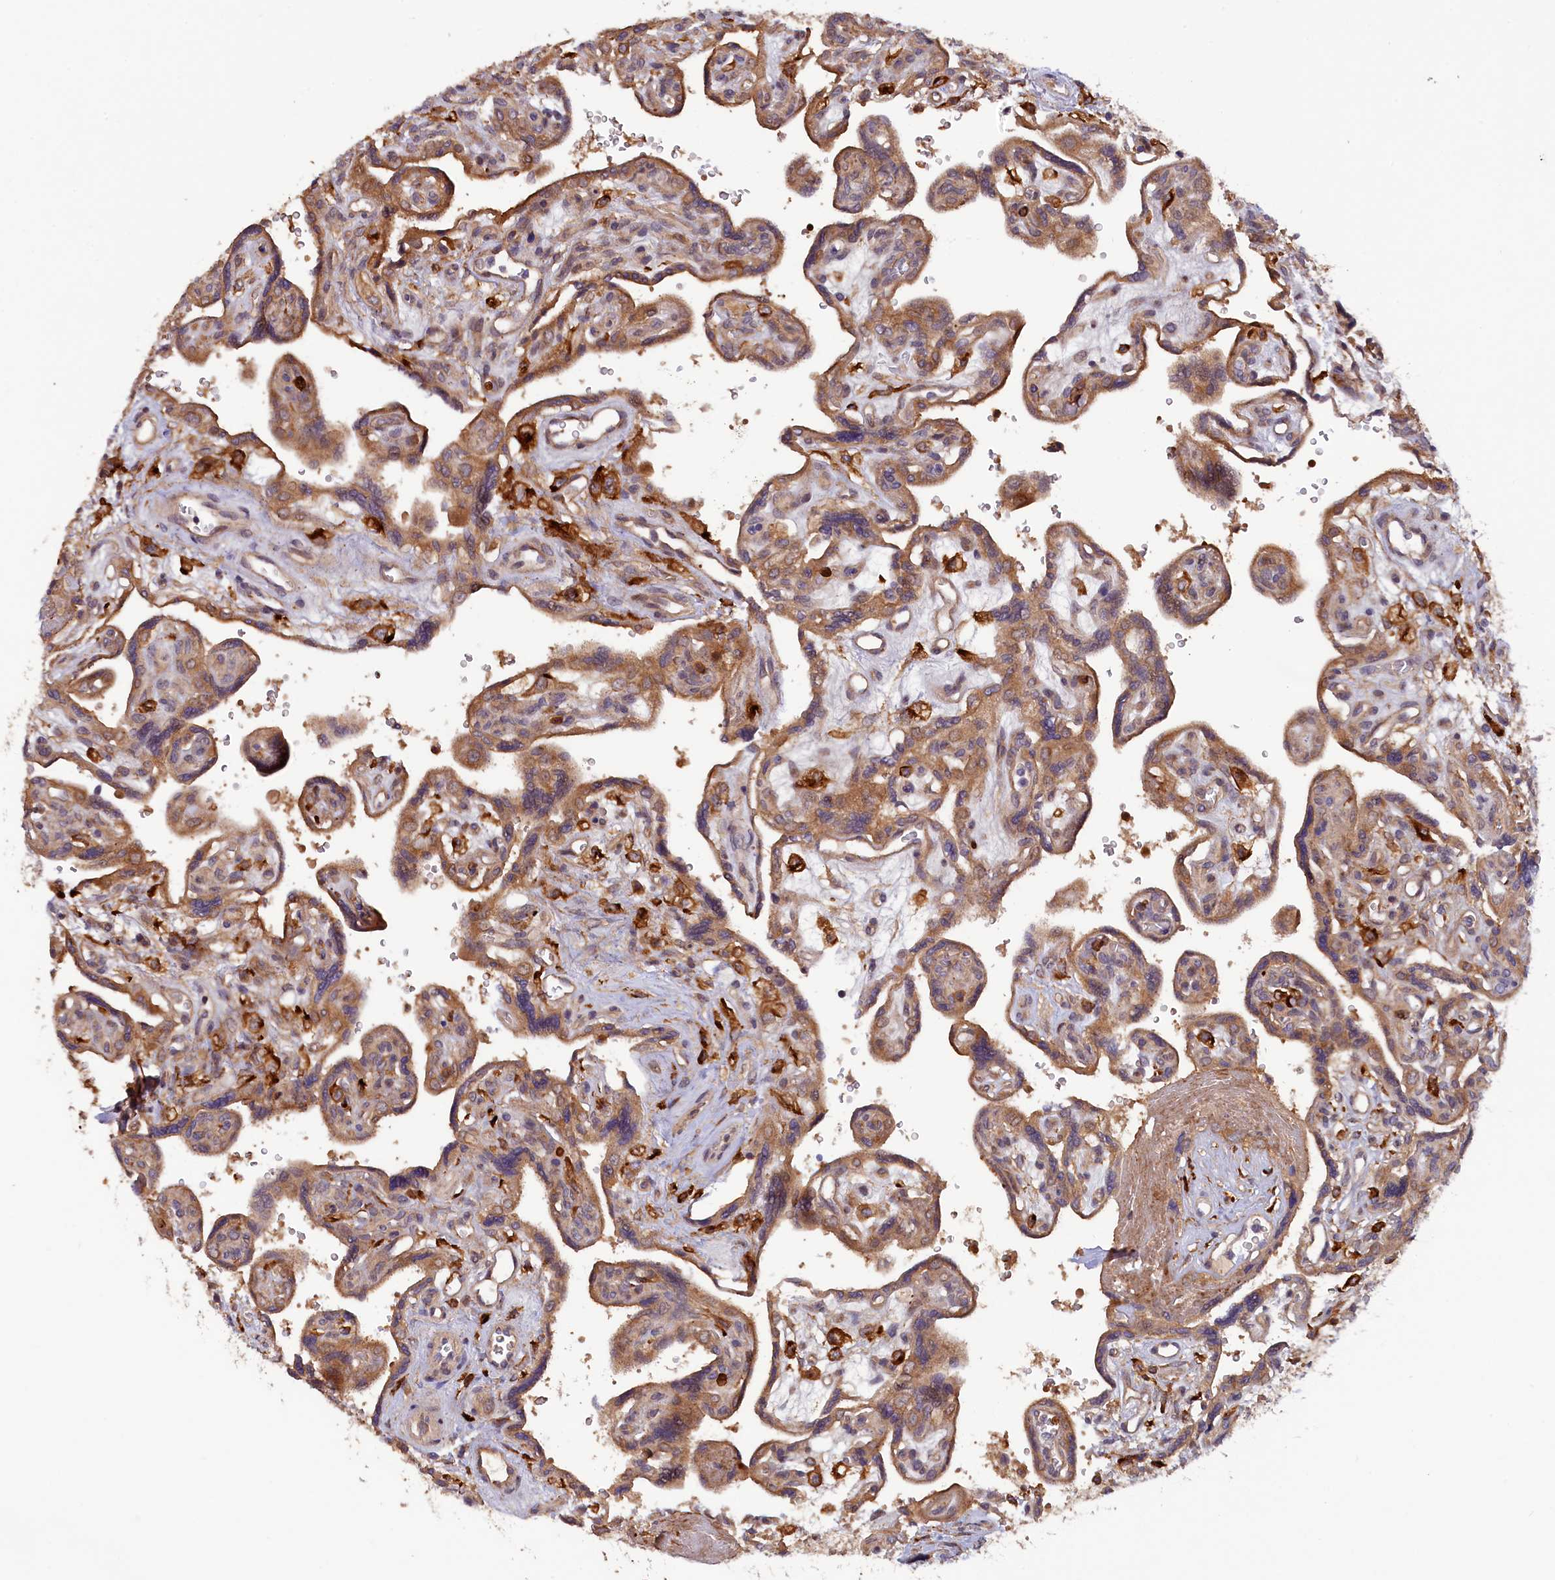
{"staining": {"intensity": "moderate", "quantity": ">75%", "location": "cytoplasmic/membranous"}, "tissue": "placenta", "cell_type": "Decidual cells", "image_type": "normal", "snomed": [{"axis": "morphology", "description": "Normal tissue, NOS"}, {"axis": "topography", "description": "Placenta"}], "caption": "Brown immunohistochemical staining in unremarkable placenta exhibits moderate cytoplasmic/membranous staining in about >75% of decidual cells.", "gene": "FERMT1", "patient": {"sex": "female", "age": 39}}